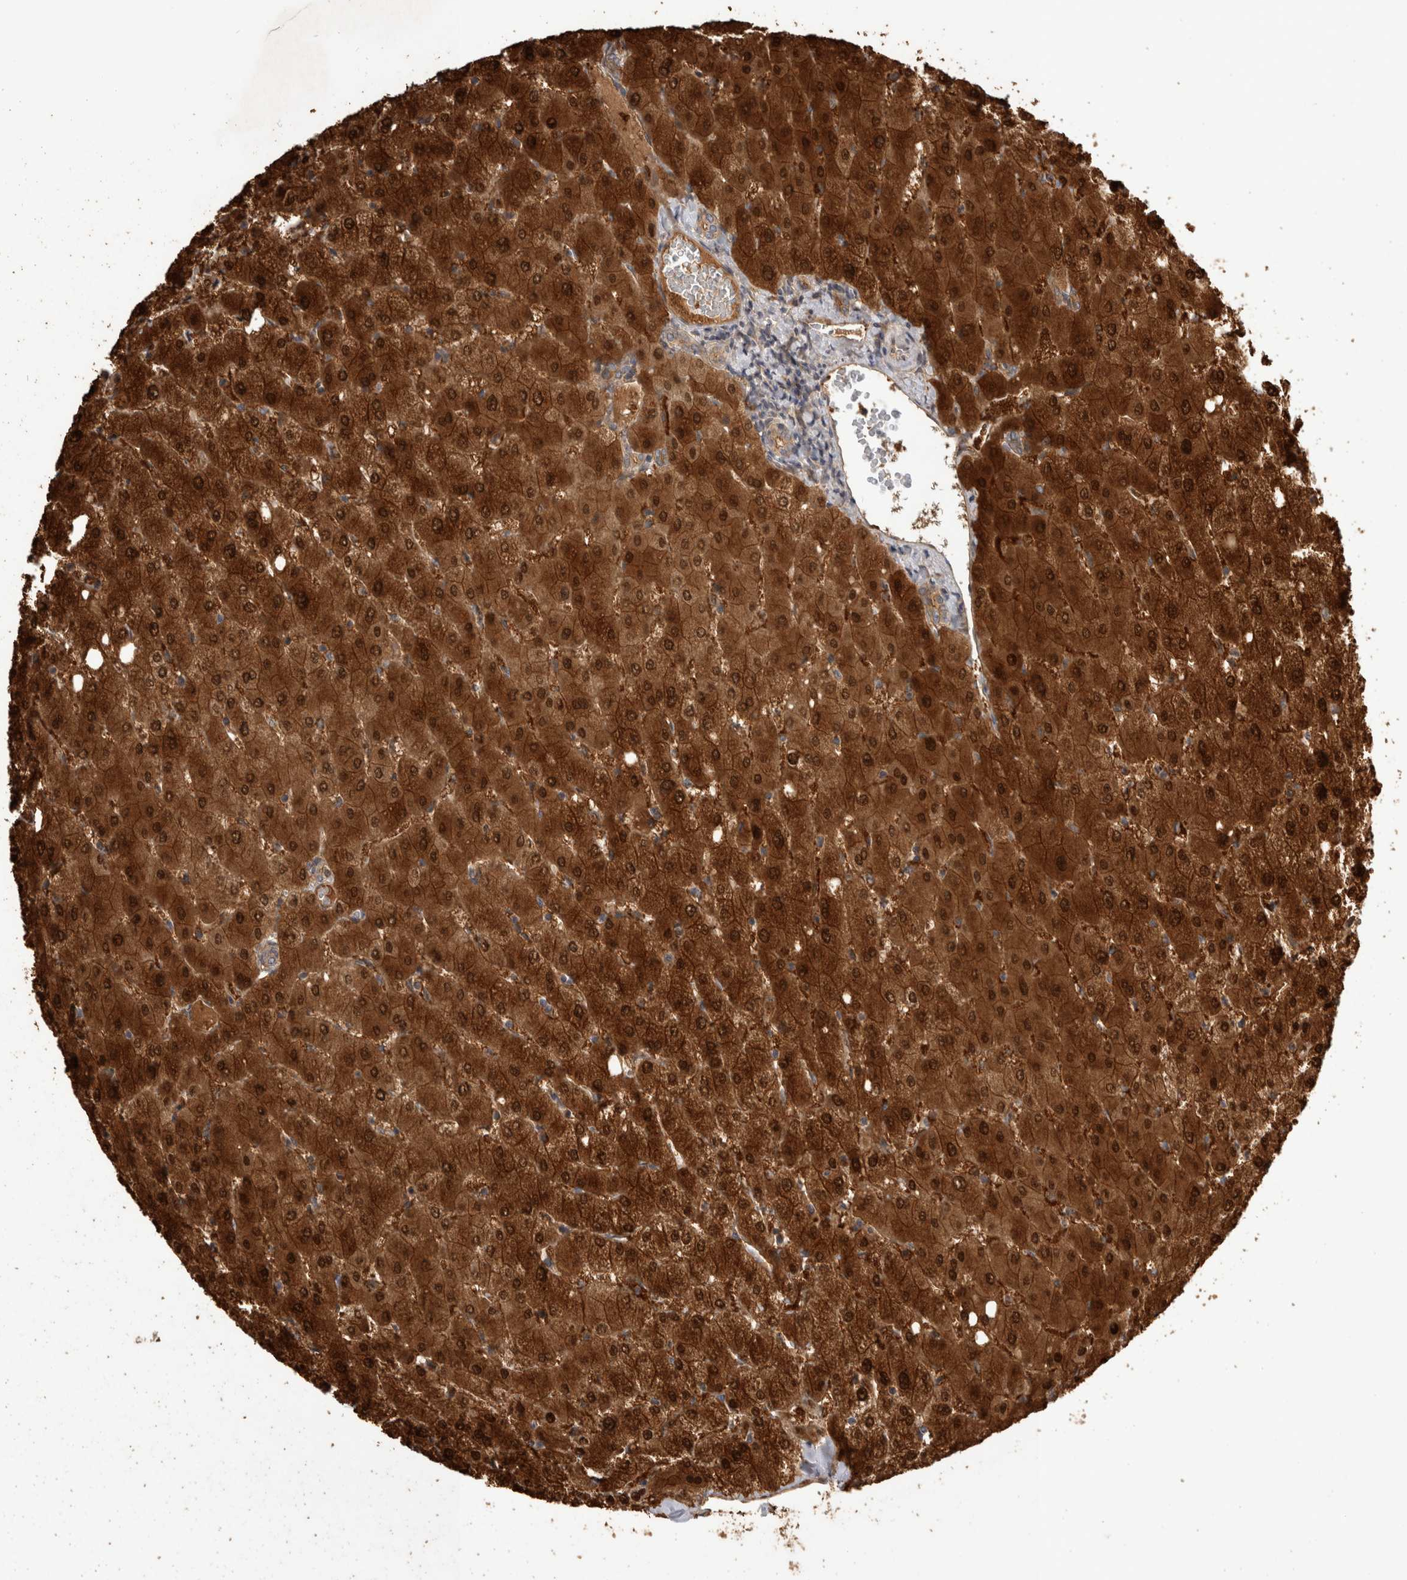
{"staining": {"intensity": "moderate", "quantity": "25%-75%", "location": "cytoplasmic/membranous"}, "tissue": "liver", "cell_type": "Cholangiocytes", "image_type": "normal", "snomed": [{"axis": "morphology", "description": "Normal tissue, NOS"}, {"axis": "topography", "description": "Liver"}], "caption": "Liver was stained to show a protein in brown. There is medium levels of moderate cytoplasmic/membranous expression in about 25%-75% of cholangiocytes. The protein of interest is shown in brown color, while the nuclei are stained blue.", "gene": "RHPN1", "patient": {"sex": "female", "age": 54}}